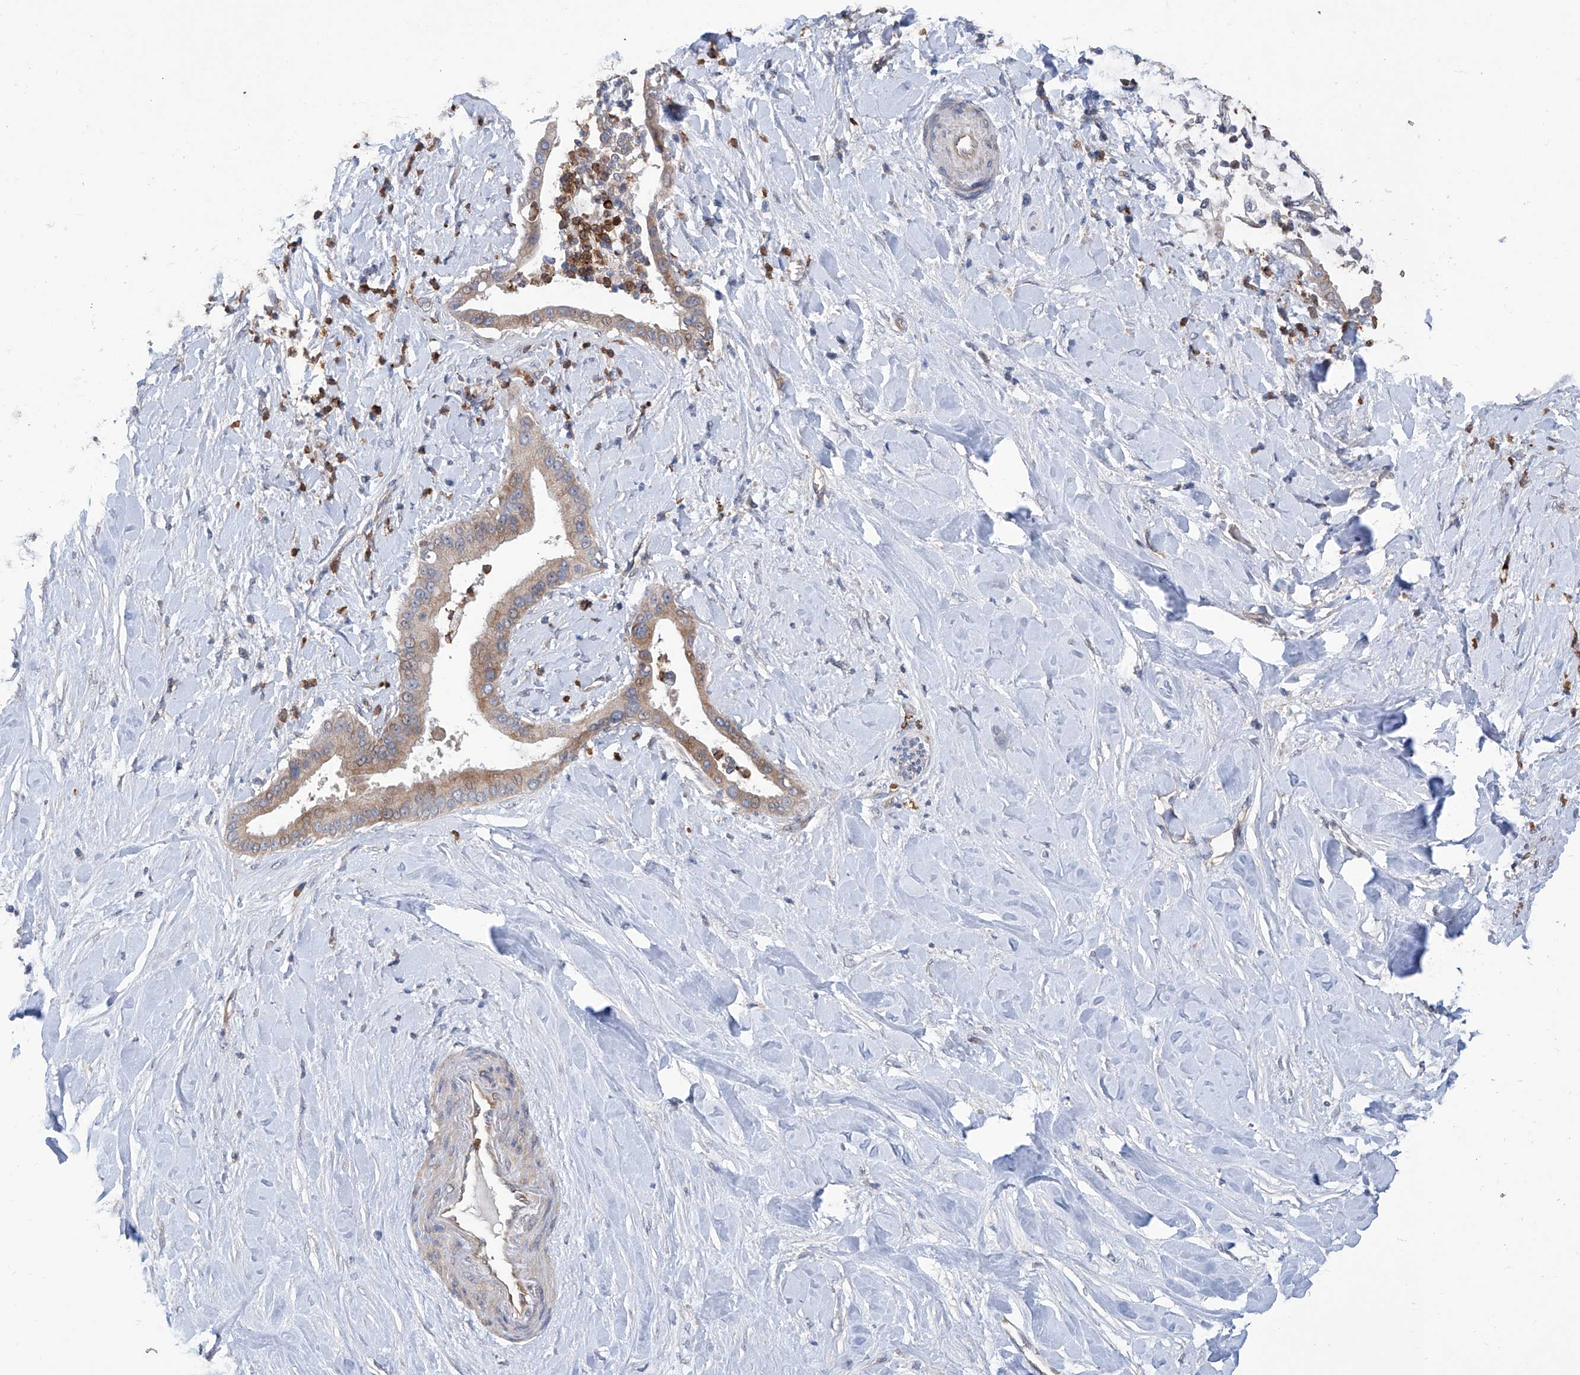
{"staining": {"intensity": "weak", "quantity": ">75%", "location": "cytoplasmic/membranous"}, "tissue": "liver cancer", "cell_type": "Tumor cells", "image_type": "cancer", "snomed": [{"axis": "morphology", "description": "Cholangiocarcinoma"}, {"axis": "topography", "description": "Liver"}], "caption": "High-power microscopy captured an IHC image of liver cholangiocarcinoma, revealing weak cytoplasmic/membranous positivity in about >75% of tumor cells. The staining was performed using DAB, with brown indicating positive protein expression. Nuclei are stained blue with hematoxylin.", "gene": "EIF2D", "patient": {"sex": "female", "age": 54}}